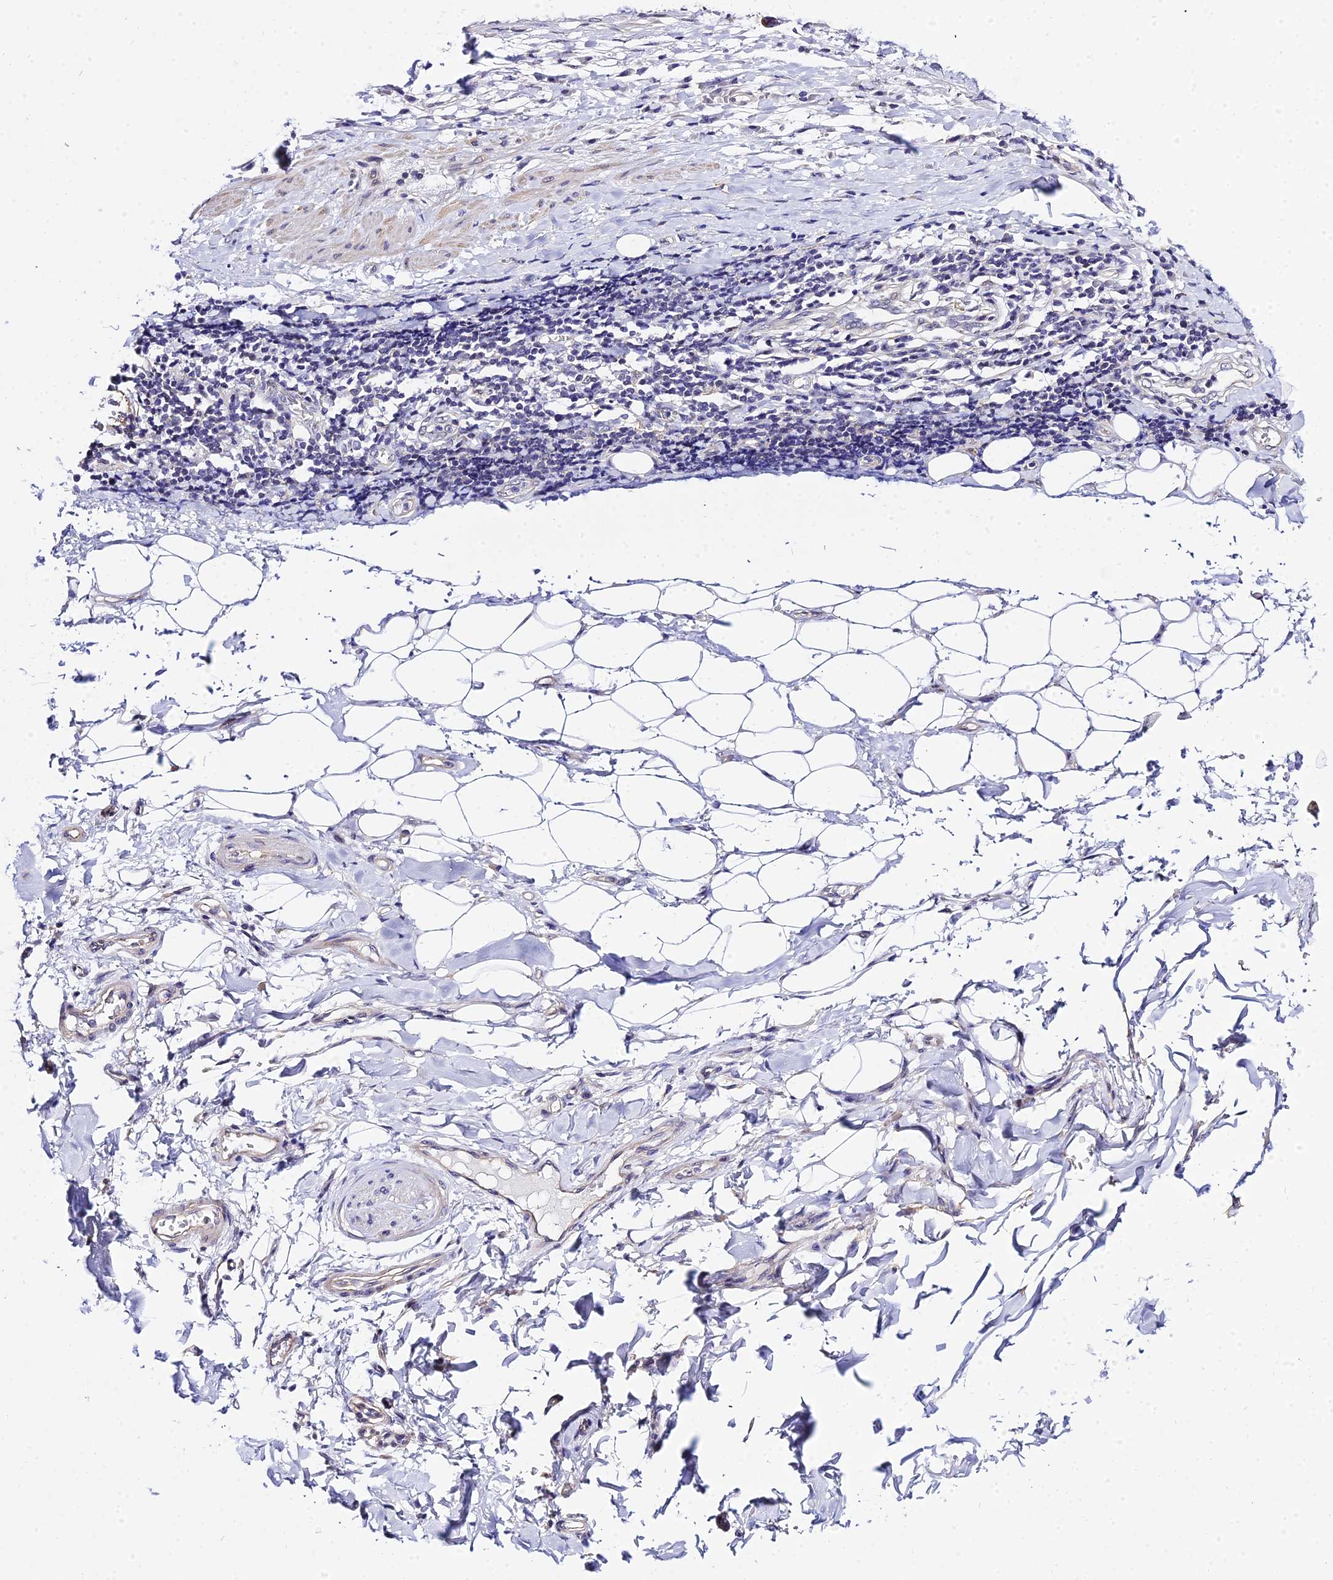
{"staining": {"intensity": "negative", "quantity": "none", "location": "none"}, "tissue": "adipose tissue", "cell_type": "Adipocytes", "image_type": "normal", "snomed": [{"axis": "morphology", "description": "Normal tissue, NOS"}, {"axis": "morphology", "description": "Adenocarcinoma, NOS"}, {"axis": "topography", "description": "Esophagus"}], "caption": "Human adipose tissue stained for a protein using immunohistochemistry shows no positivity in adipocytes.", "gene": "ZNF628", "patient": {"sex": "male", "age": 62}}